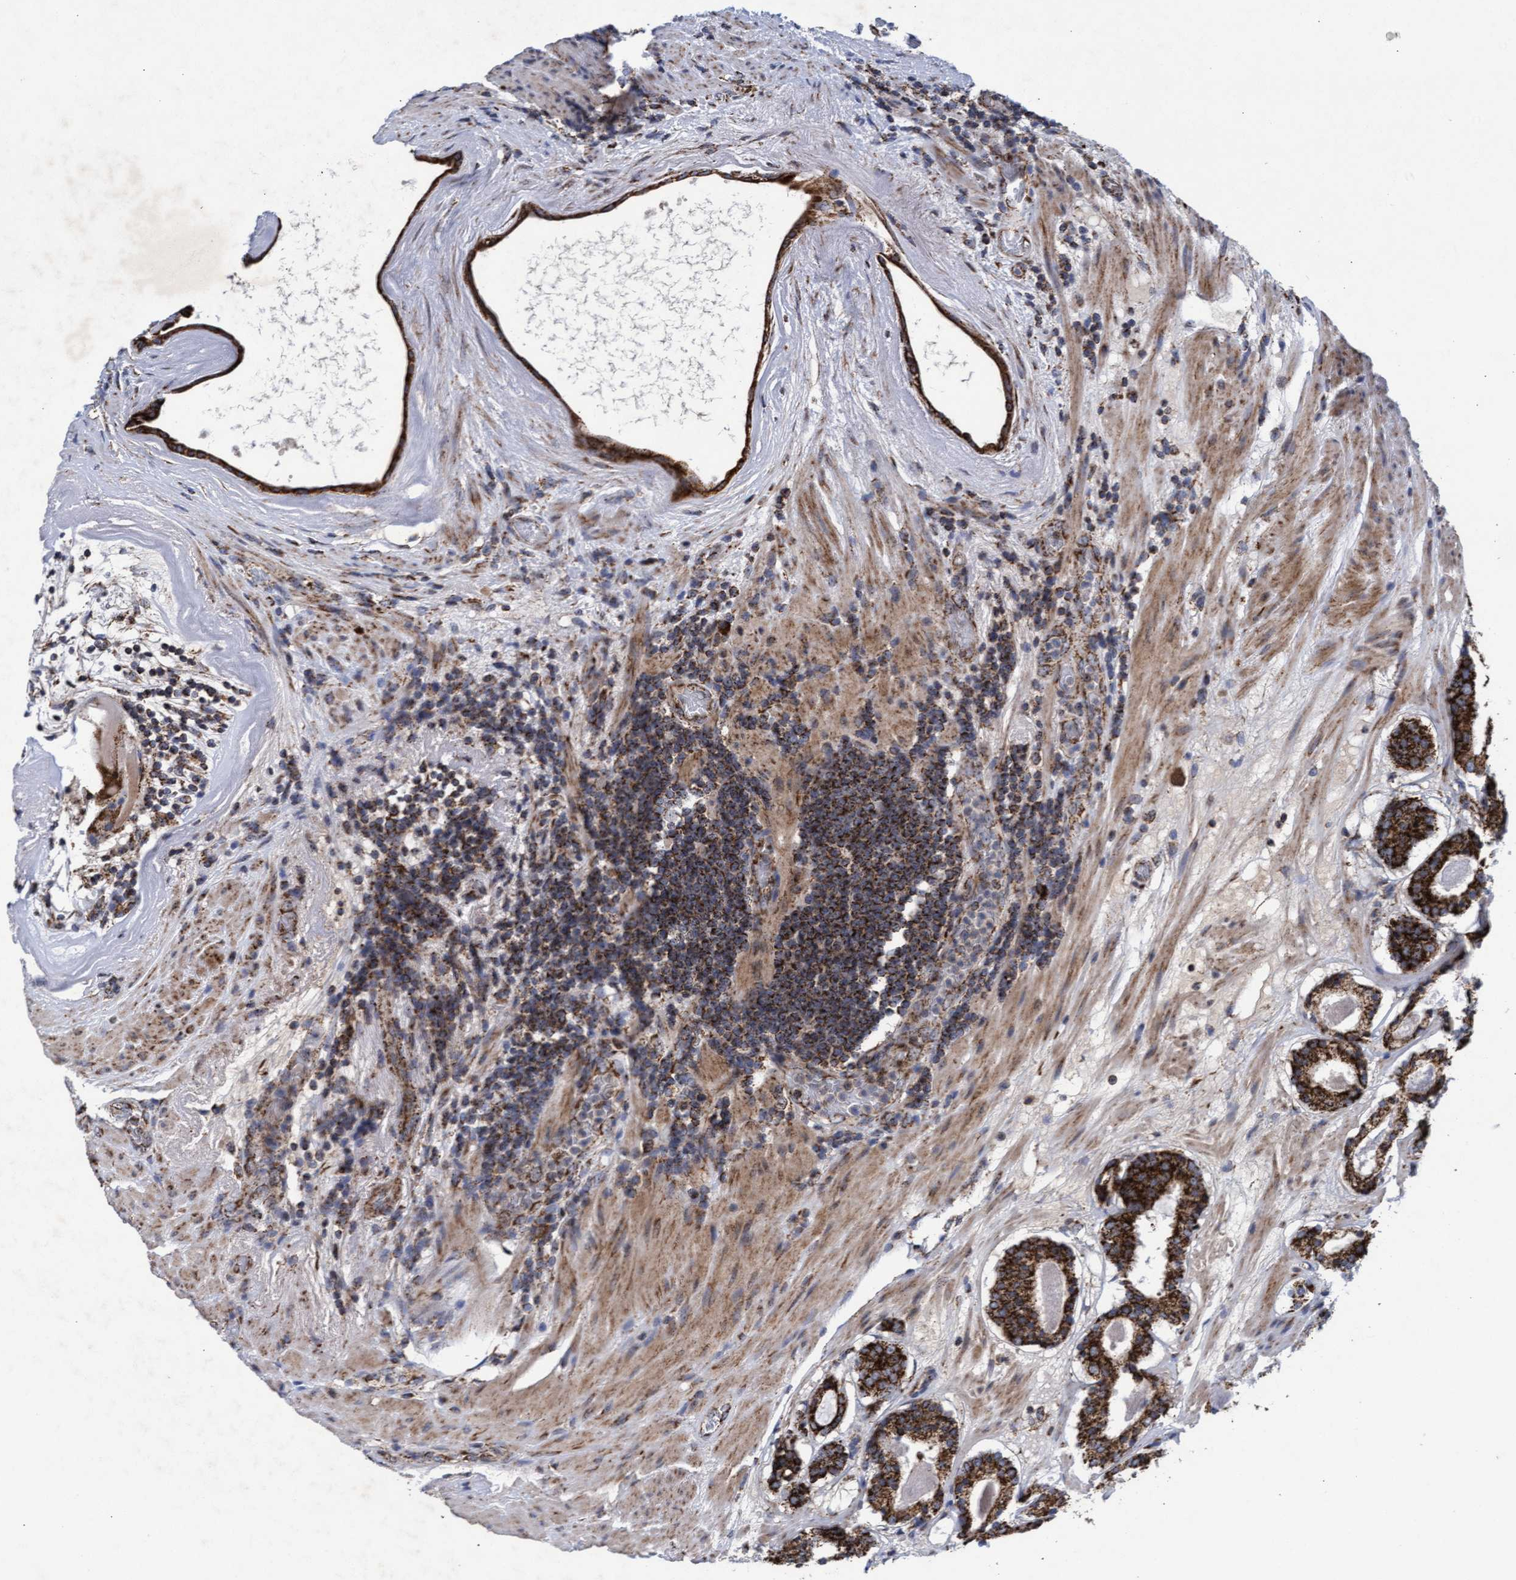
{"staining": {"intensity": "strong", "quantity": ">75%", "location": "cytoplasmic/membranous"}, "tissue": "prostate cancer", "cell_type": "Tumor cells", "image_type": "cancer", "snomed": [{"axis": "morphology", "description": "Adenocarcinoma, Low grade"}, {"axis": "topography", "description": "Prostate"}], "caption": "This is a micrograph of immunohistochemistry (IHC) staining of prostate cancer, which shows strong positivity in the cytoplasmic/membranous of tumor cells.", "gene": "MRPL38", "patient": {"sex": "male", "age": 69}}